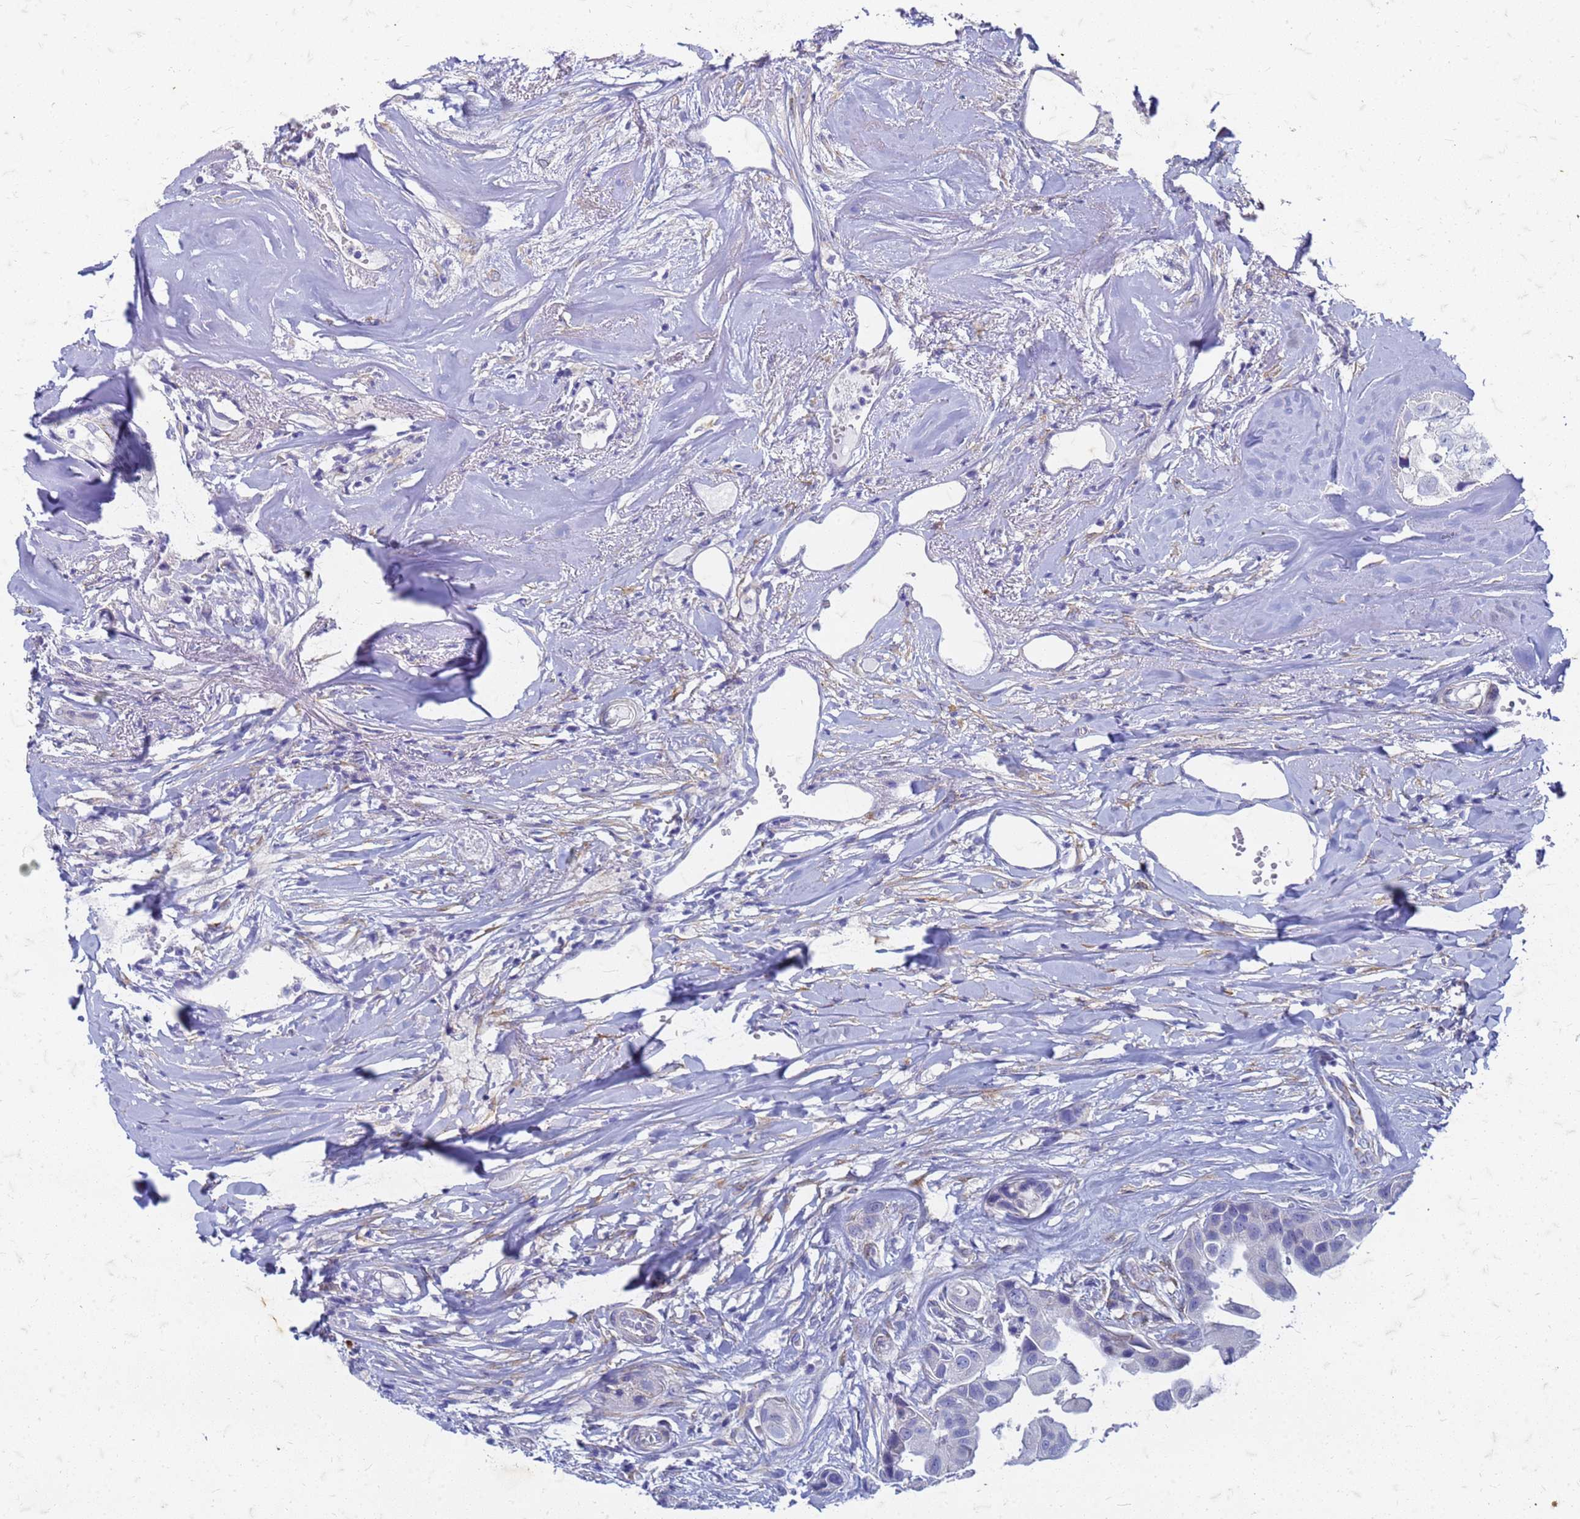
{"staining": {"intensity": "negative", "quantity": "none", "location": "none"}, "tissue": "head and neck cancer", "cell_type": "Tumor cells", "image_type": "cancer", "snomed": [{"axis": "morphology", "description": "Adenocarcinoma, NOS"}, {"axis": "morphology", "description": "Adenocarcinoma, metastatic, NOS"}, {"axis": "topography", "description": "Head-Neck"}], "caption": "DAB (3,3'-diaminobenzidine) immunohistochemical staining of human head and neck metastatic adenocarcinoma demonstrates no significant expression in tumor cells. (Stains: DAB IHC with hematoxylin counter stain, Microscopy: brightfield microscopy at high magnification).", "gene": "TRIM64B", "patient": {"sex": "male", "age": 75}}